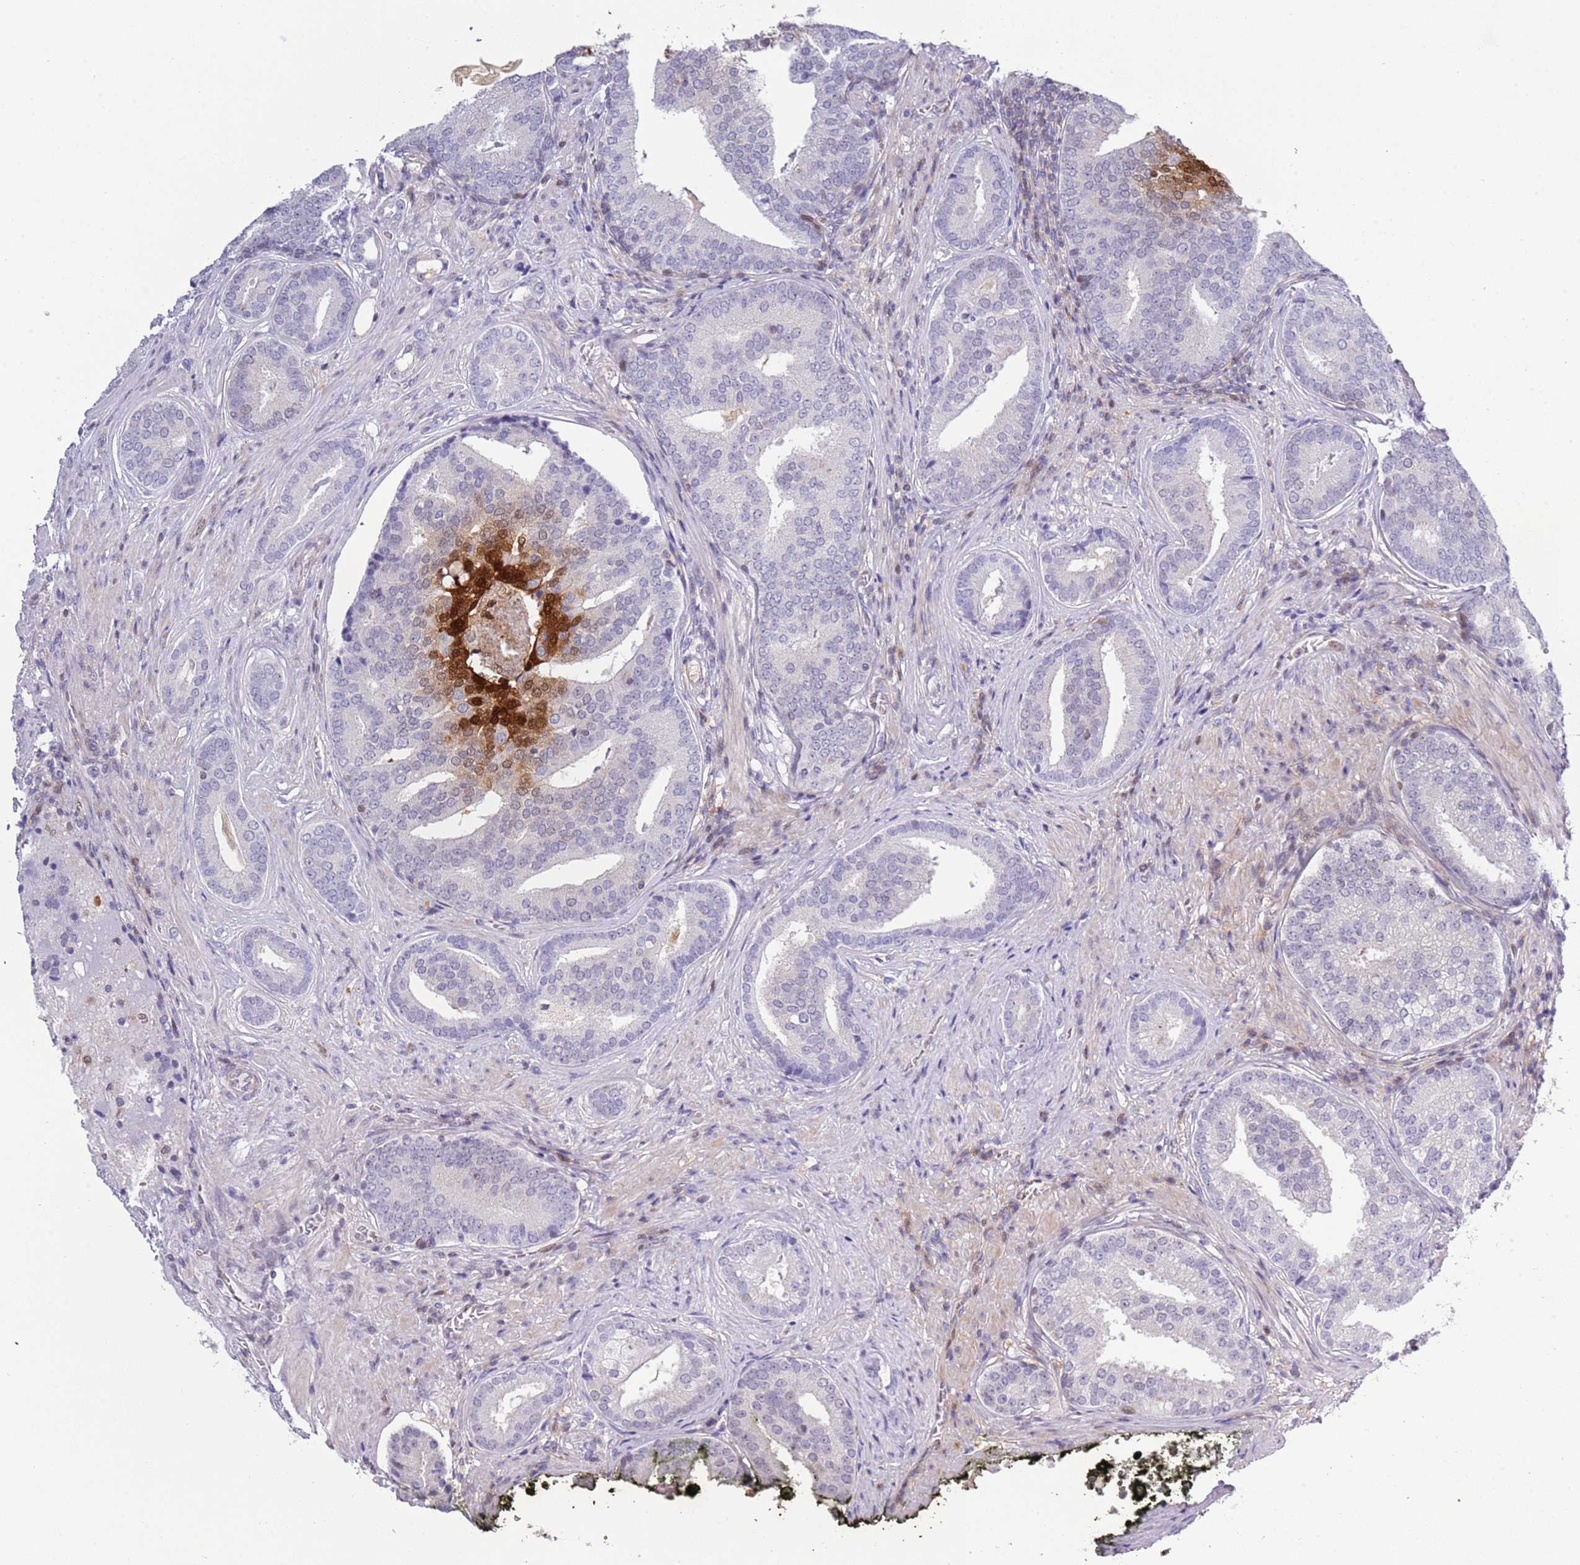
{"staining": {"intensity": "moderate", "quantity": "<25%", "location": "cytoplasmic/membranous,nuclear"}, "tissue": "prostate cancer", "cell_type": "Tumor cells", "image_type": "cancer", "snomed": [{"axis": "morphology", "description": "Adenocarcinoma, High grade"}, {"axis": "topography", "description": "Prostate"}], "caption": "Prostate cancer tissue exhibits moderate cytoplasmic/membranous and nuclear expression in approximately <25% of tumor cells", "gene": "NBPF6", "patient": {"sex": "male", "age": 55}}